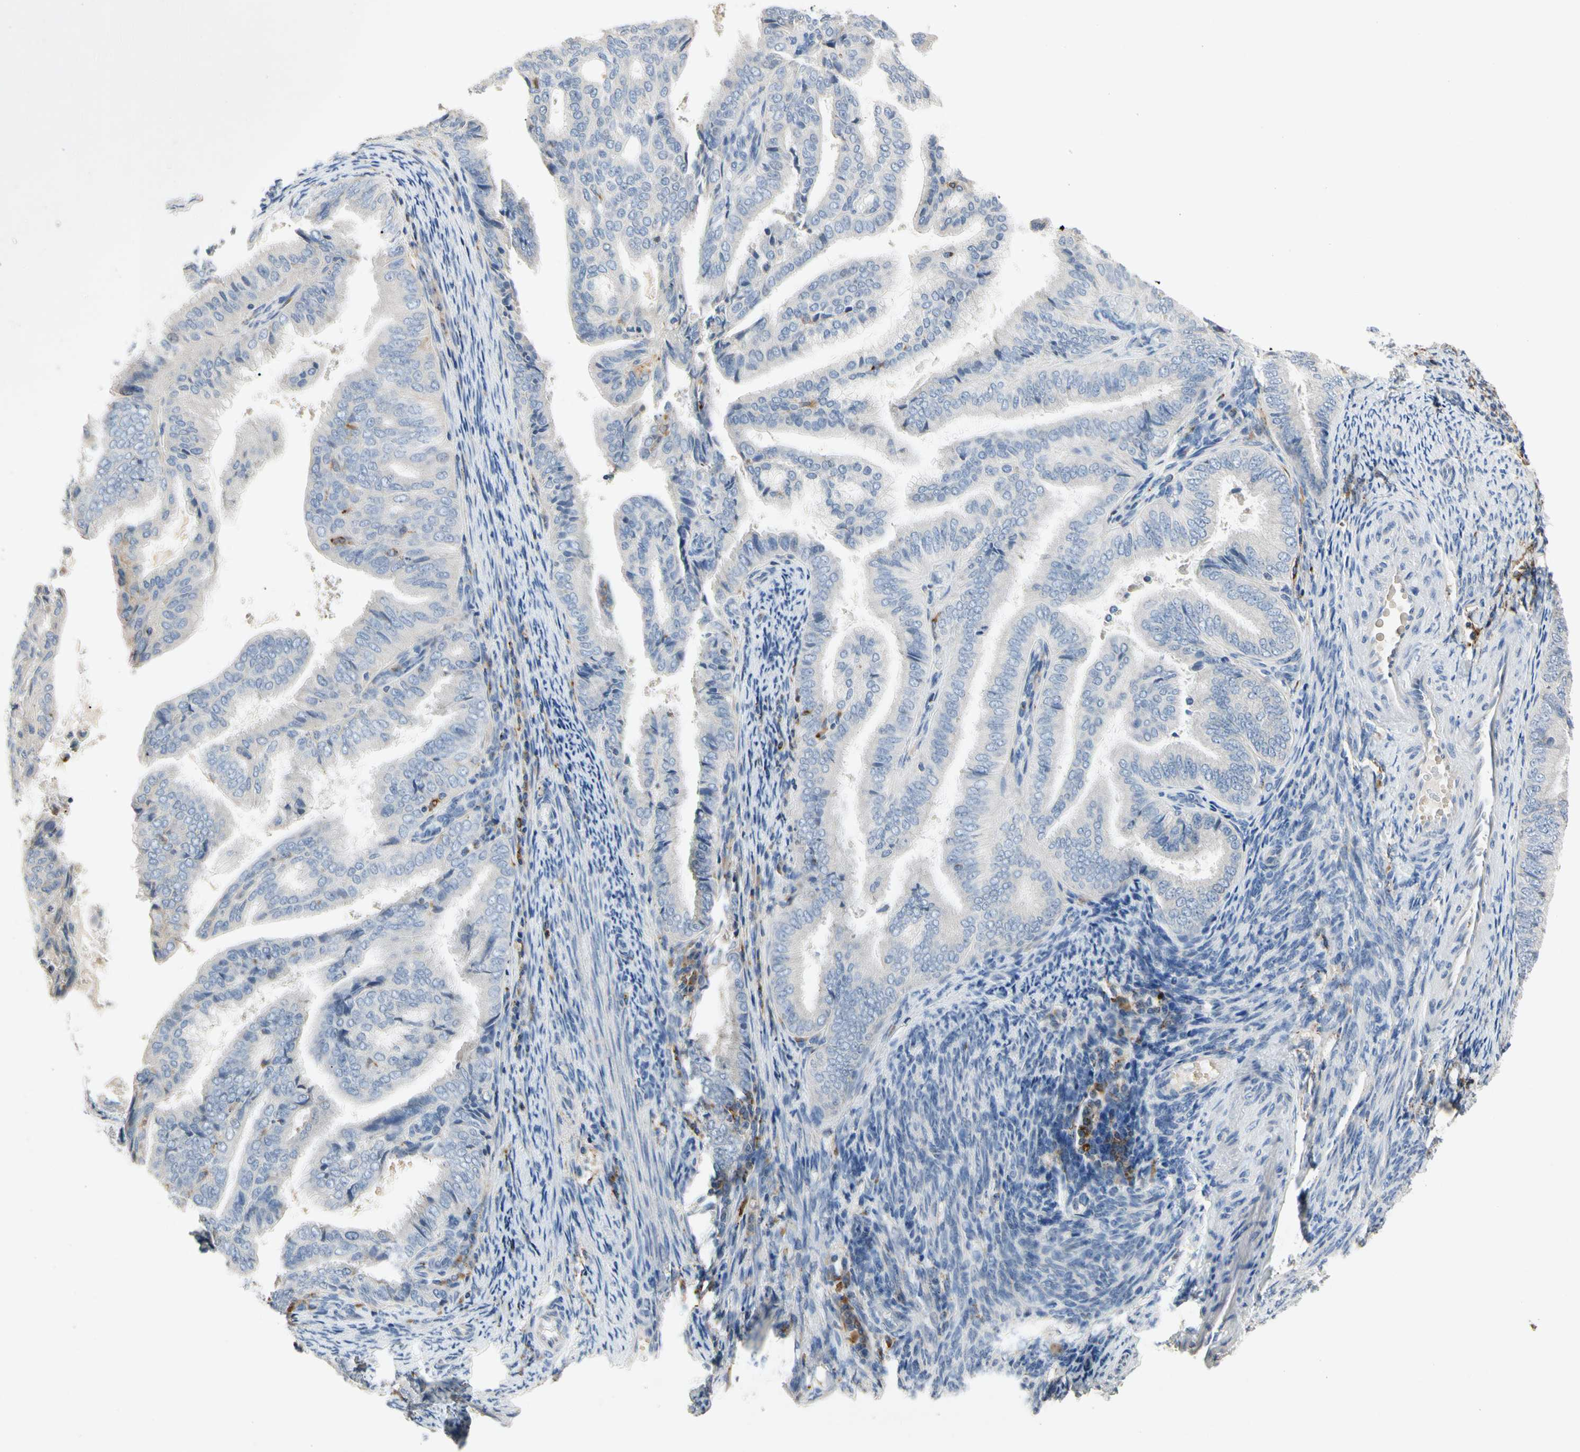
{"staining": {"intensity": "negative", "quantity": "none", "location": "none"}, "tissue": "endometrial cancer", "cell_type": "Tumor cells", "image_type": "cancer", "snomed": [{"axis": "morphology", "description": "Adenocarcinoma, NOS"}, {"axis": "topography", "description": "Endometrium"}], "caption": "Adenocarcinoma (endometrial) stained for a protein using immunohistochemistry (IHC) shows no expression tumor cells.", "gene": "ADA2", "patient": {"sex": "female", "age": 58}}